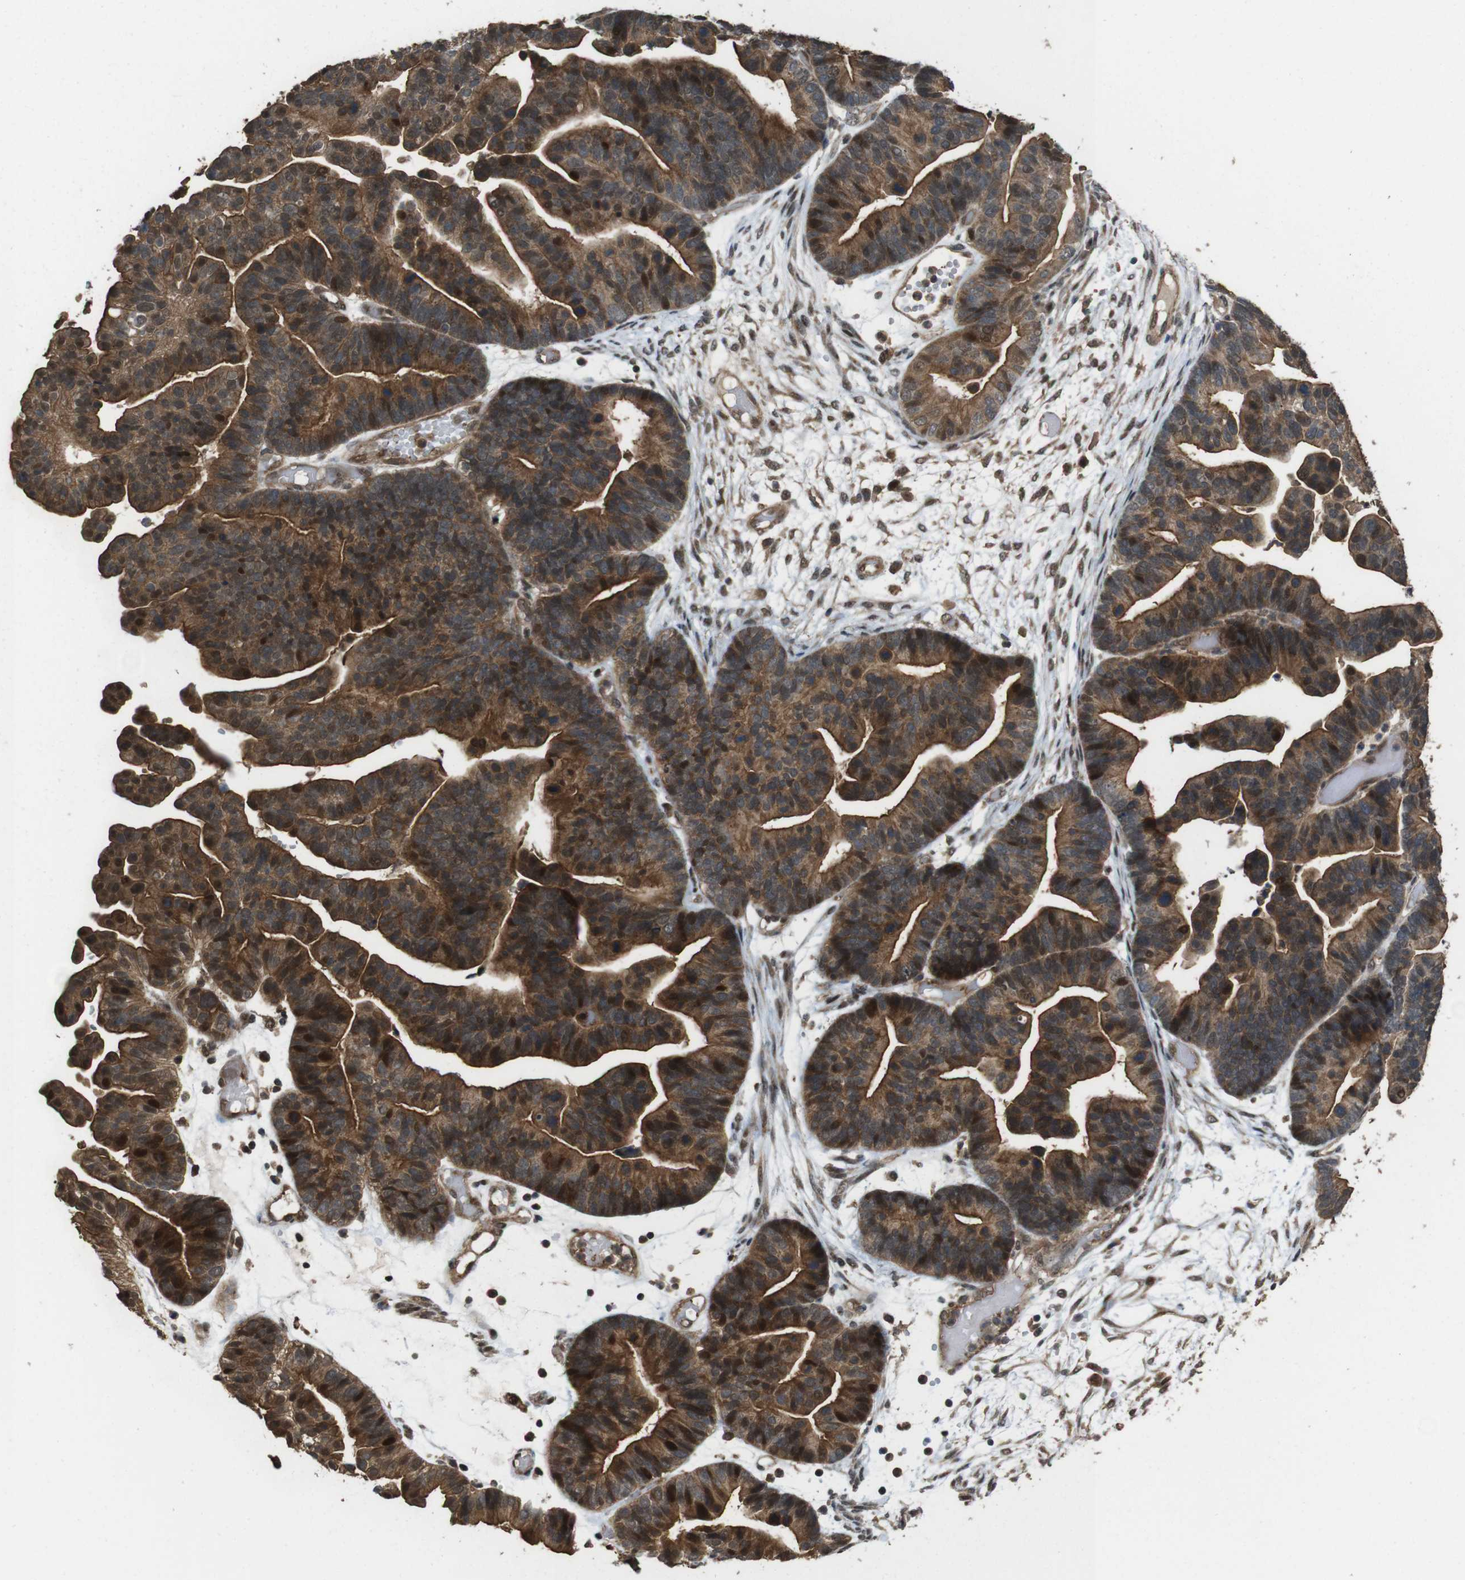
{"staining": {"intensity": "strong", "quantity": ">75%", "location": "cytoplasmic/membranous"}, "tissue": "ovarian cancer", "cell_type": "Tumor cells", "image_type": "cancer", "snomed": [{"axis": "morphology", "description": "Cystadenocarcinoma, serous, NOS"}, {"axis": "topography", "description": "Ovary"}], "caption": "This is a micrograph of IHC staining of ovarian cancer (serous cystadenocarcinoma), which shows strong expression in the cytoplasmic/membranous of tumor cells.", "gene": "CDC34", "patient": {"sex": "female", "age": 56}}